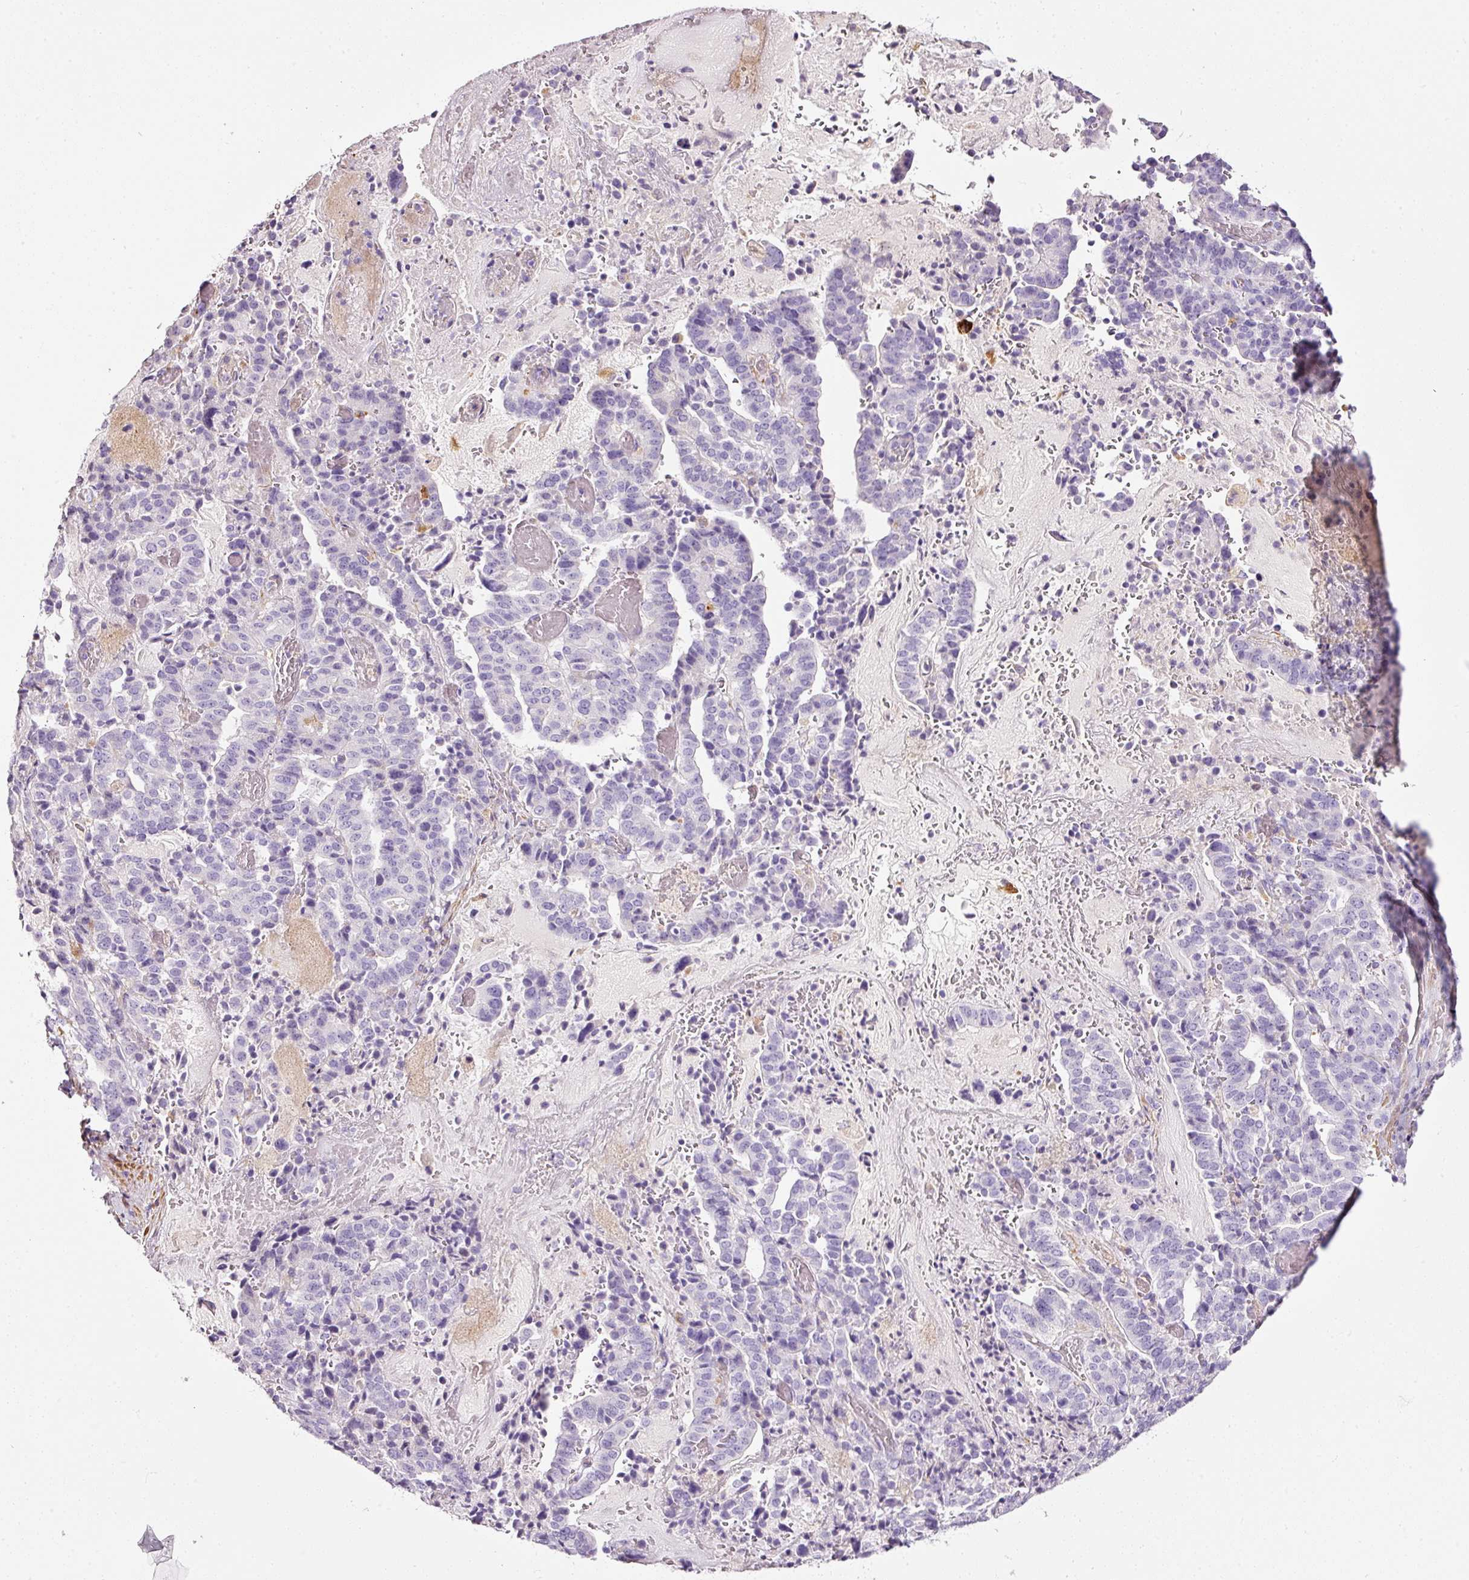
{"staining": {"intensity": "negative", "quantity": "none", "location": "none"}, "tissue": "stomach cancer", "cell_type": "Tumor cells", "image_type": "cancer", "snomed": [{"axis": "morphology", "description": "Adenocarcinoma, NOS"}, {"axis": "topography", "description": "Stomach"}], "caption": "This is an IHC photomicrograph of human stomach cancer (adenocarcinoma). There is no positivity in tumor cells.", "gene": "CYB561A3", "patient": {"sex": "male", "age": 48}}